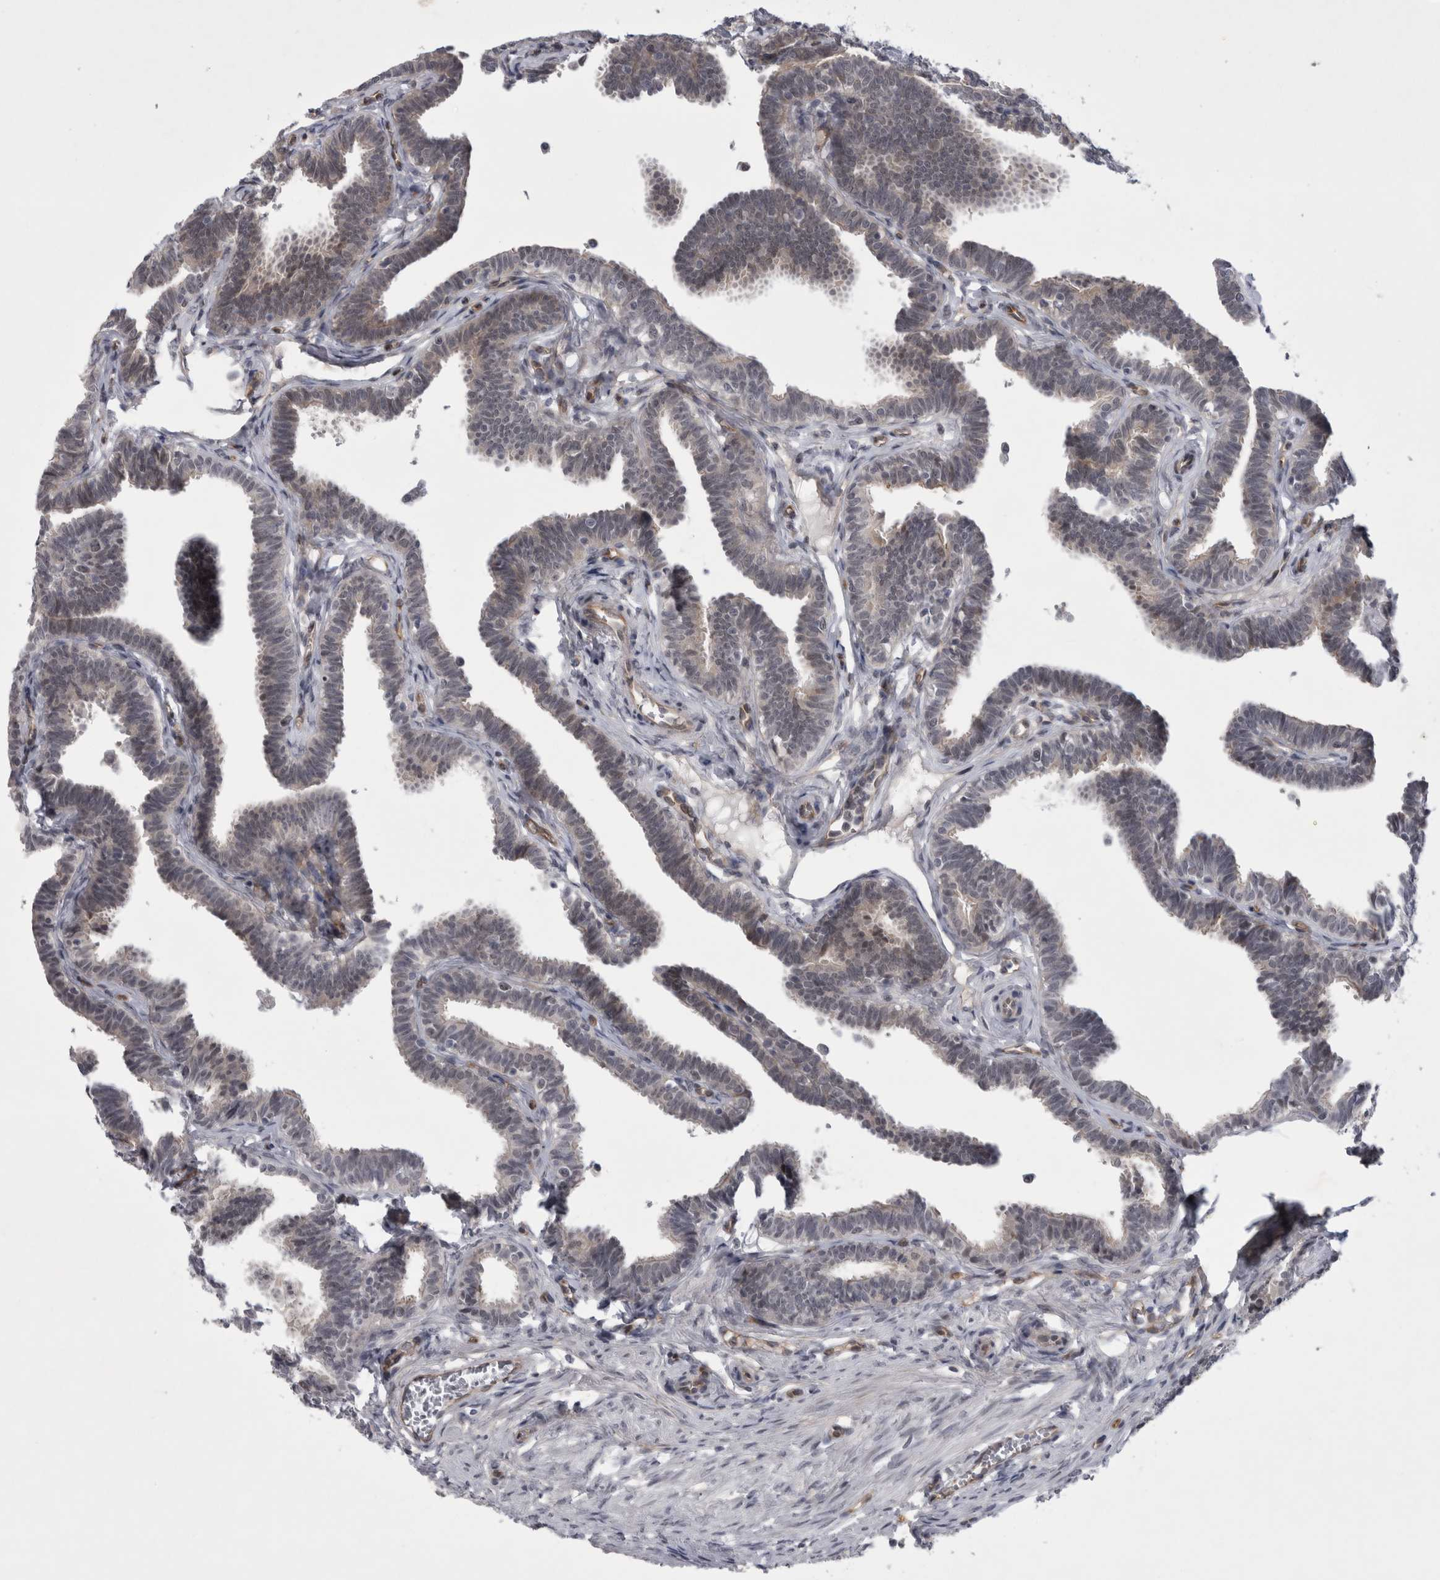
{"staining": {"intensity": "moderate", "quantity": "<25%", "location": "cytoplasmic/membranous"}, "tissue": "fallopian tube", "cell_type": "Glandular cells", "image_type": "normal", "snomed": [{"axis": "morphology", "description": "Normal tissue, NOS"}, {"axis": "topography", "description": "Fallopian tube"}, {"axis": "topography", "description": "Ovary"}], "caption": "The histopathology image displays staining of normal fallopian tube, revealing moderate cytoplasmic/membranous protein positivity (brown color) within glandular cells.", "gene": "PARP11", "patient": {"sex": "female", "age": 23}}